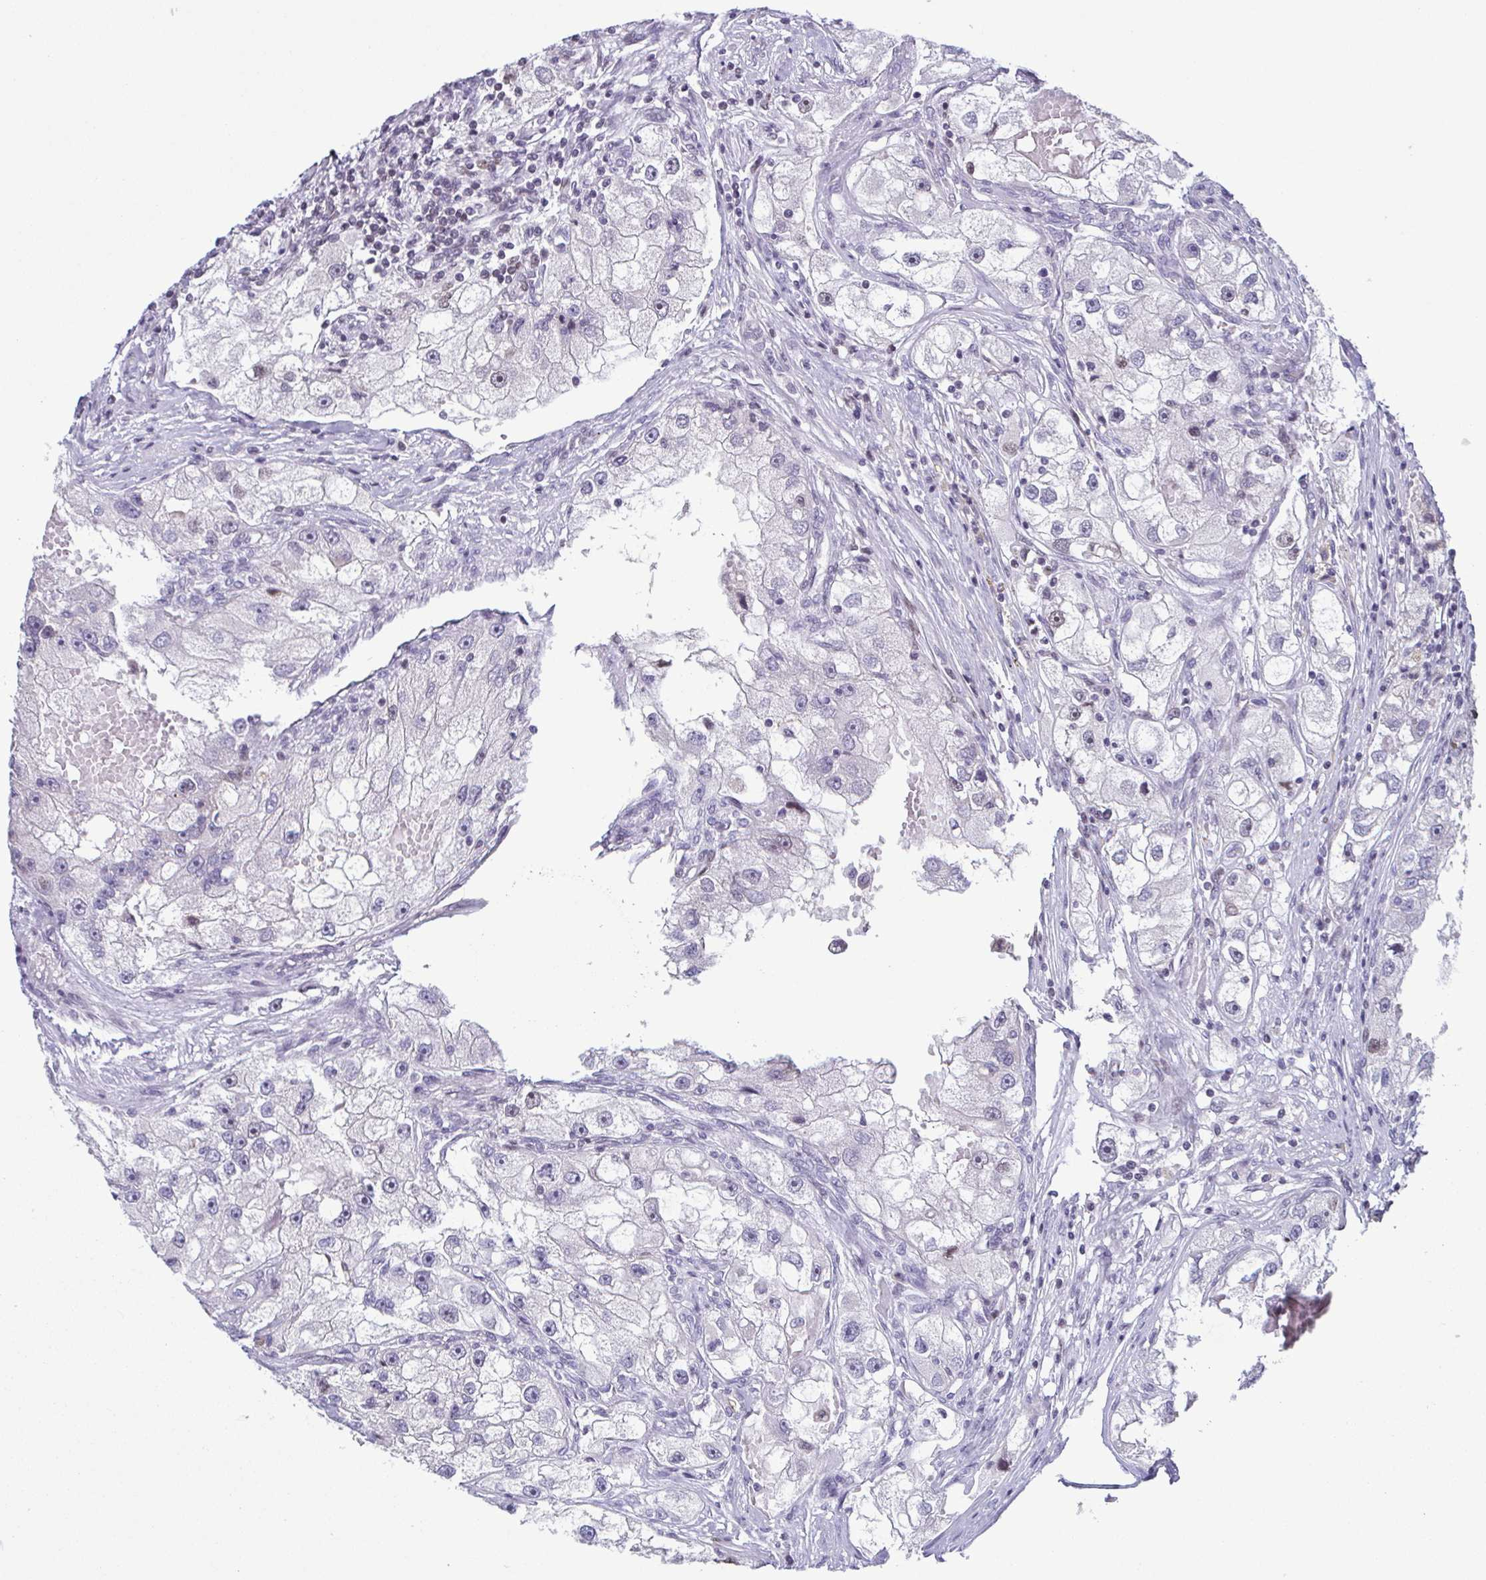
{"staining": {"intensity": "moderate", "quantity": "<25%", "location": "nuclear"}, "tissue": "renal cancer", "cell_type": "Tumor cells", "image_type": "cancer", "snomed": [{"axis": "morphology", "description": "Adenocarcinoma, NOS"}, {"axis": "topography", "description": "Kidney"}], "caption": "Moderate nuclear protein expression is present in about <25% of tumor cells in renal cancer (adenocarcinoma).", "gene": "IRF1", "patient": {"sex": "male", "age": 63}}